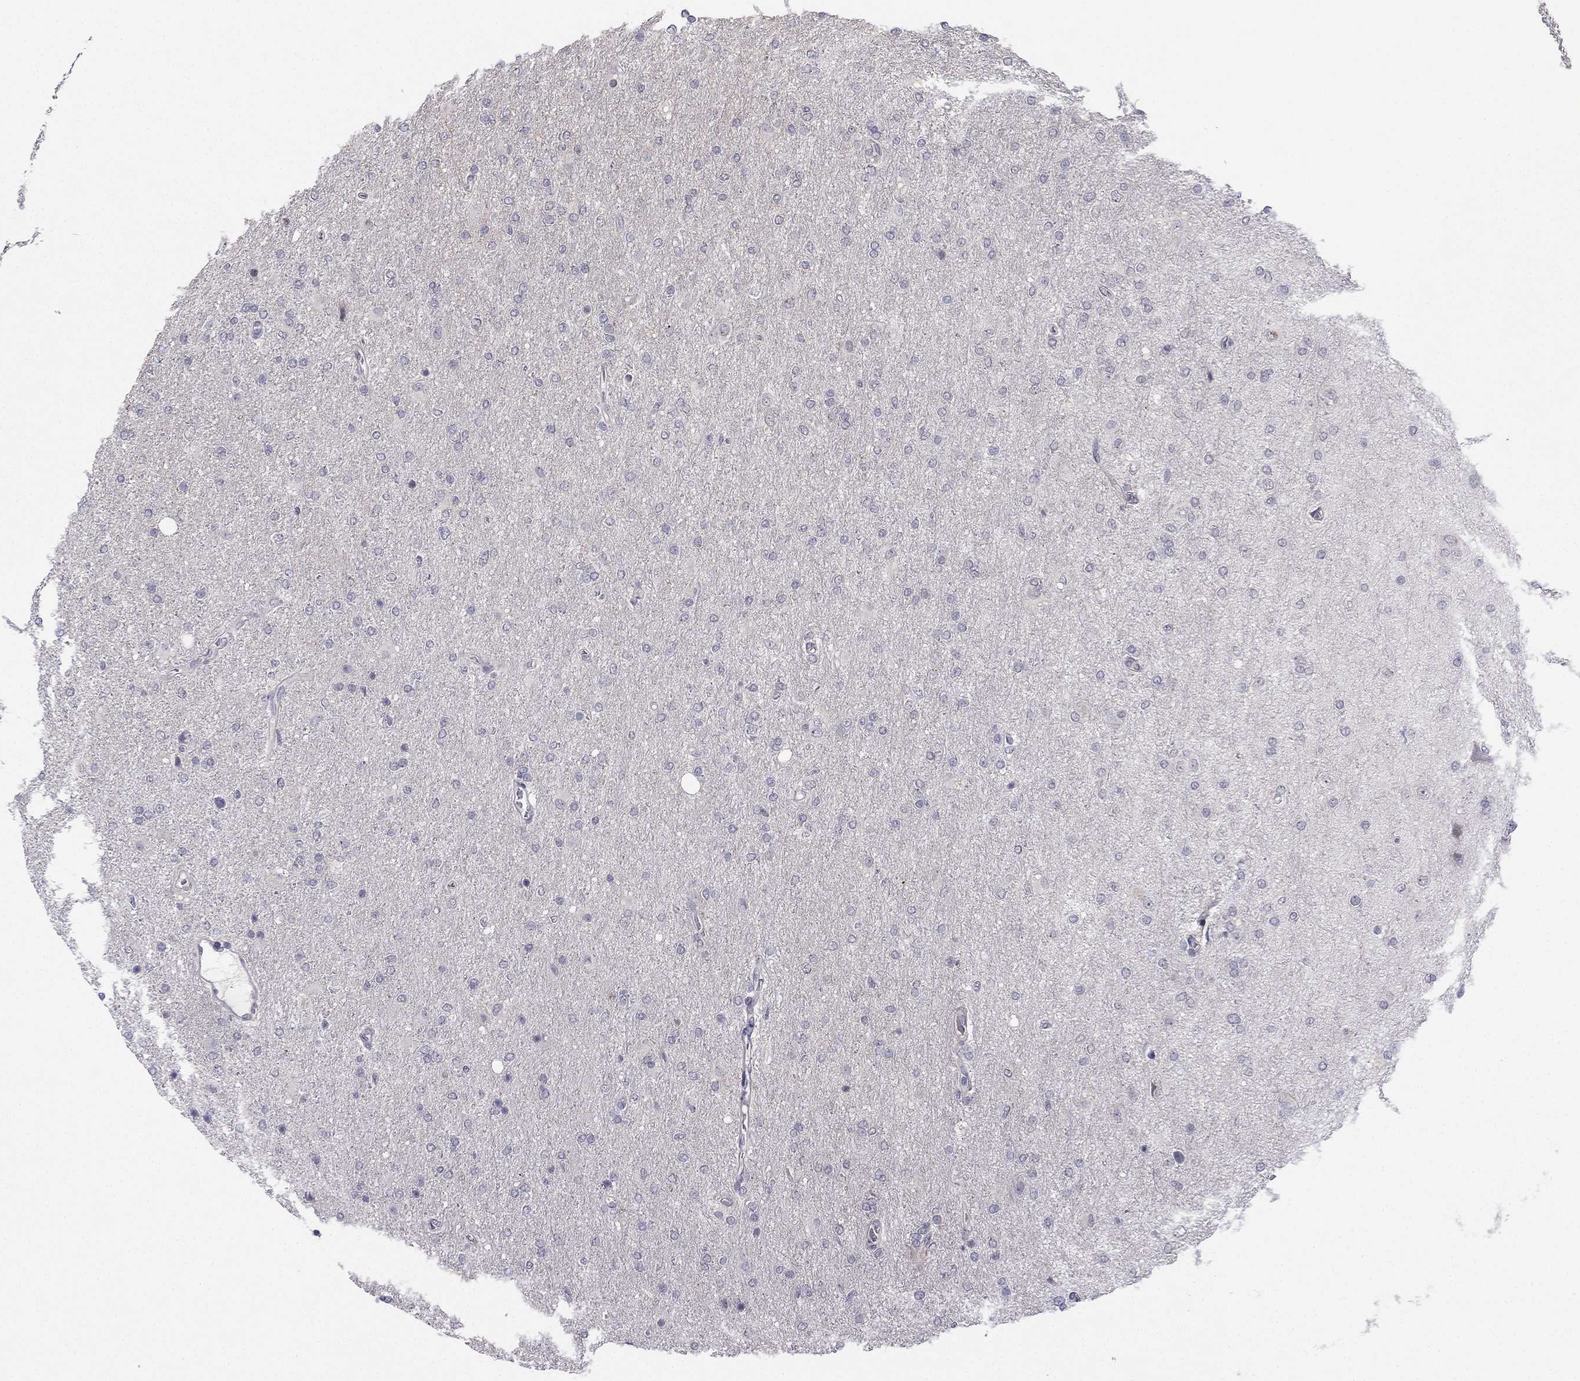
{"staining": {"intensity": "negative", "quantity": "none", "location": "none"}, "tissue": "glioma", "cell_type": "Tumor cells", "image_type": "cancer", "snomed": [{"axis": "morphology", "description": "Glioma, malignant, High grade"}, {"axis": "topography", "description": "Cerebral cortex"}], "caption": "Glioma stained for a protein using immunohistochemistry reveals no expression tumor cells.", "gene": "CHST8", "patient": {"sex": "male", "age": 70}}